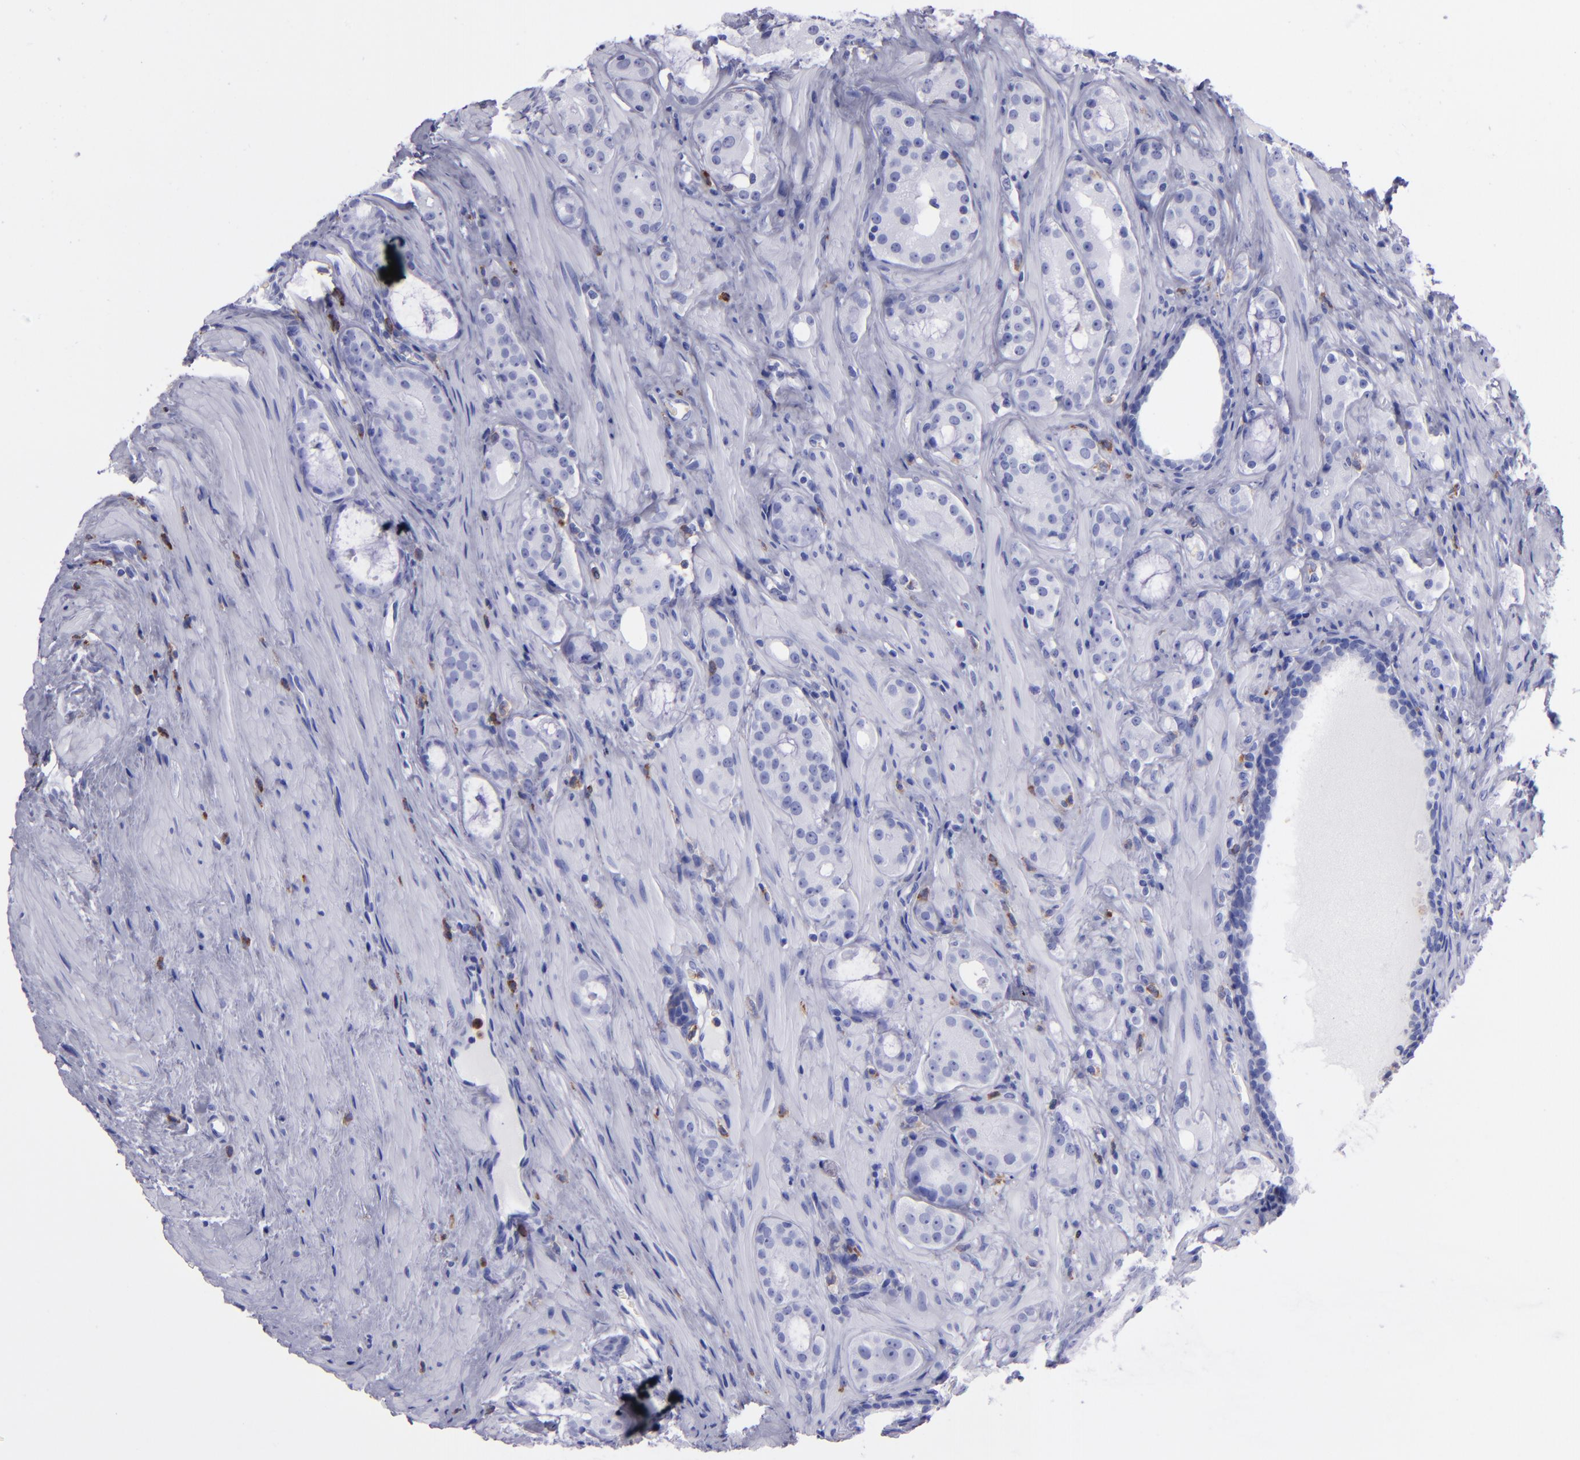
{"staining": {"intensity": "negative", "quantity": "none", "location": "none"}, "tissue": "prostate cancer", "cell_type": "Tumor cells", "image_type": "cancer", "snomed": [{"axis": "morphology", "description": "Adenocarcinoma, Medium grade"}, {"axis": "topography", "description": "Prostate"}], "caption": "This is an immunohistochemistry image of adenocarcinoma (medium-grade) (prostate). There is no expression in tumor cells.", "gene": "CR1", "patient": {"sex": "male", "age": 73}}